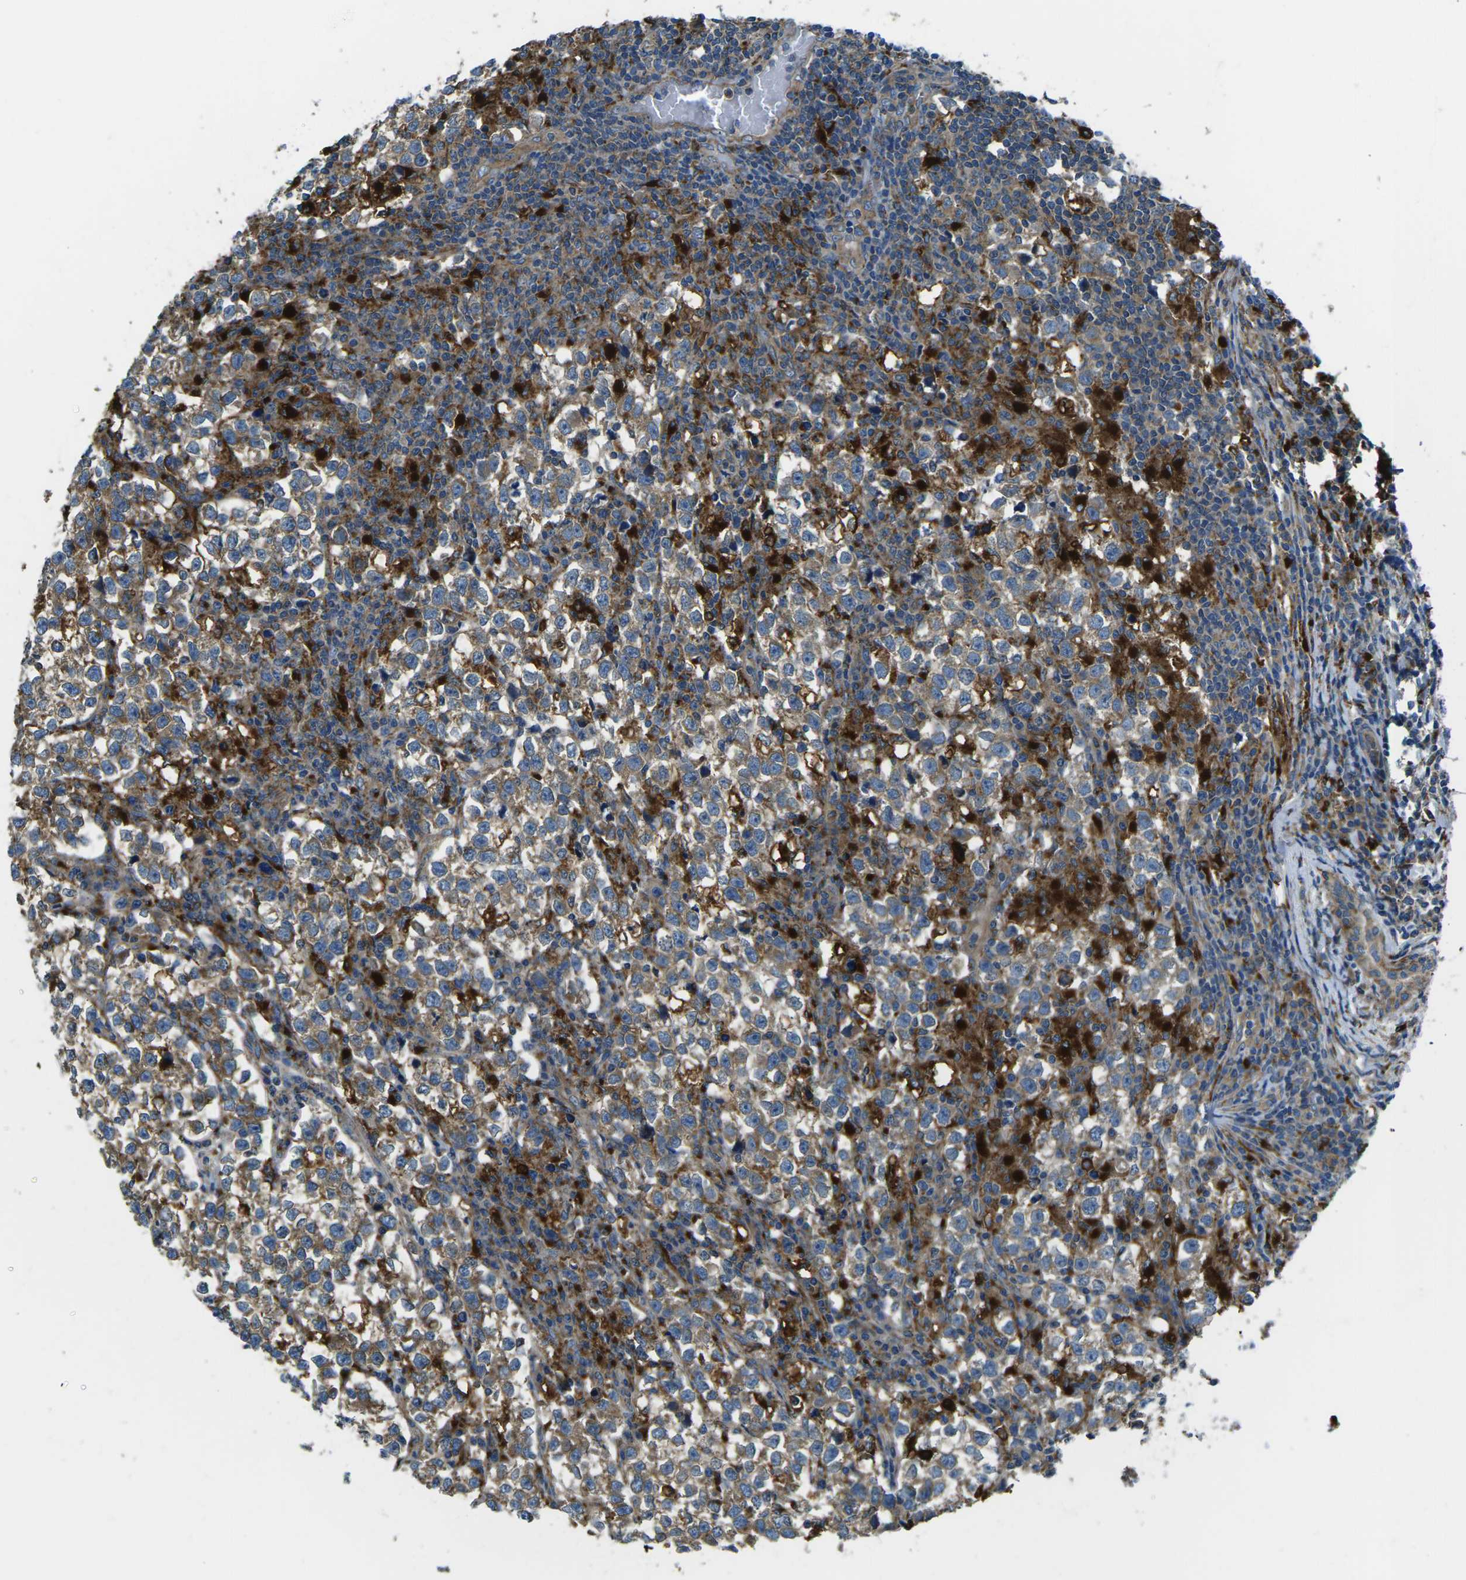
{"staining": {"intensity": "moderate", "quantity": ">75%", "location": "cytoplasmic/membranous"}, "tissue": "testis cancer", "cell_type": "Tumor cells", "image_type": "cancer", "snomed": [{"axis": "morphology", "description": "Normal tissue, NOS"}, {"axis": "morphology", "description": "Seminoma, NOS"}, {"axis": "topography", "description": "Testis"}], "caption": "This micrograph reveals seminoma (testis) stained with immunohistochemistry (IHC) to label a protein in brown. The cytoplasmic/membranous of tumor cells show moderate positivity for the protein. Nuclei are counter-stained blue.", "gene": "CDK17", "patient": {"sex": "male", "age": 43}}